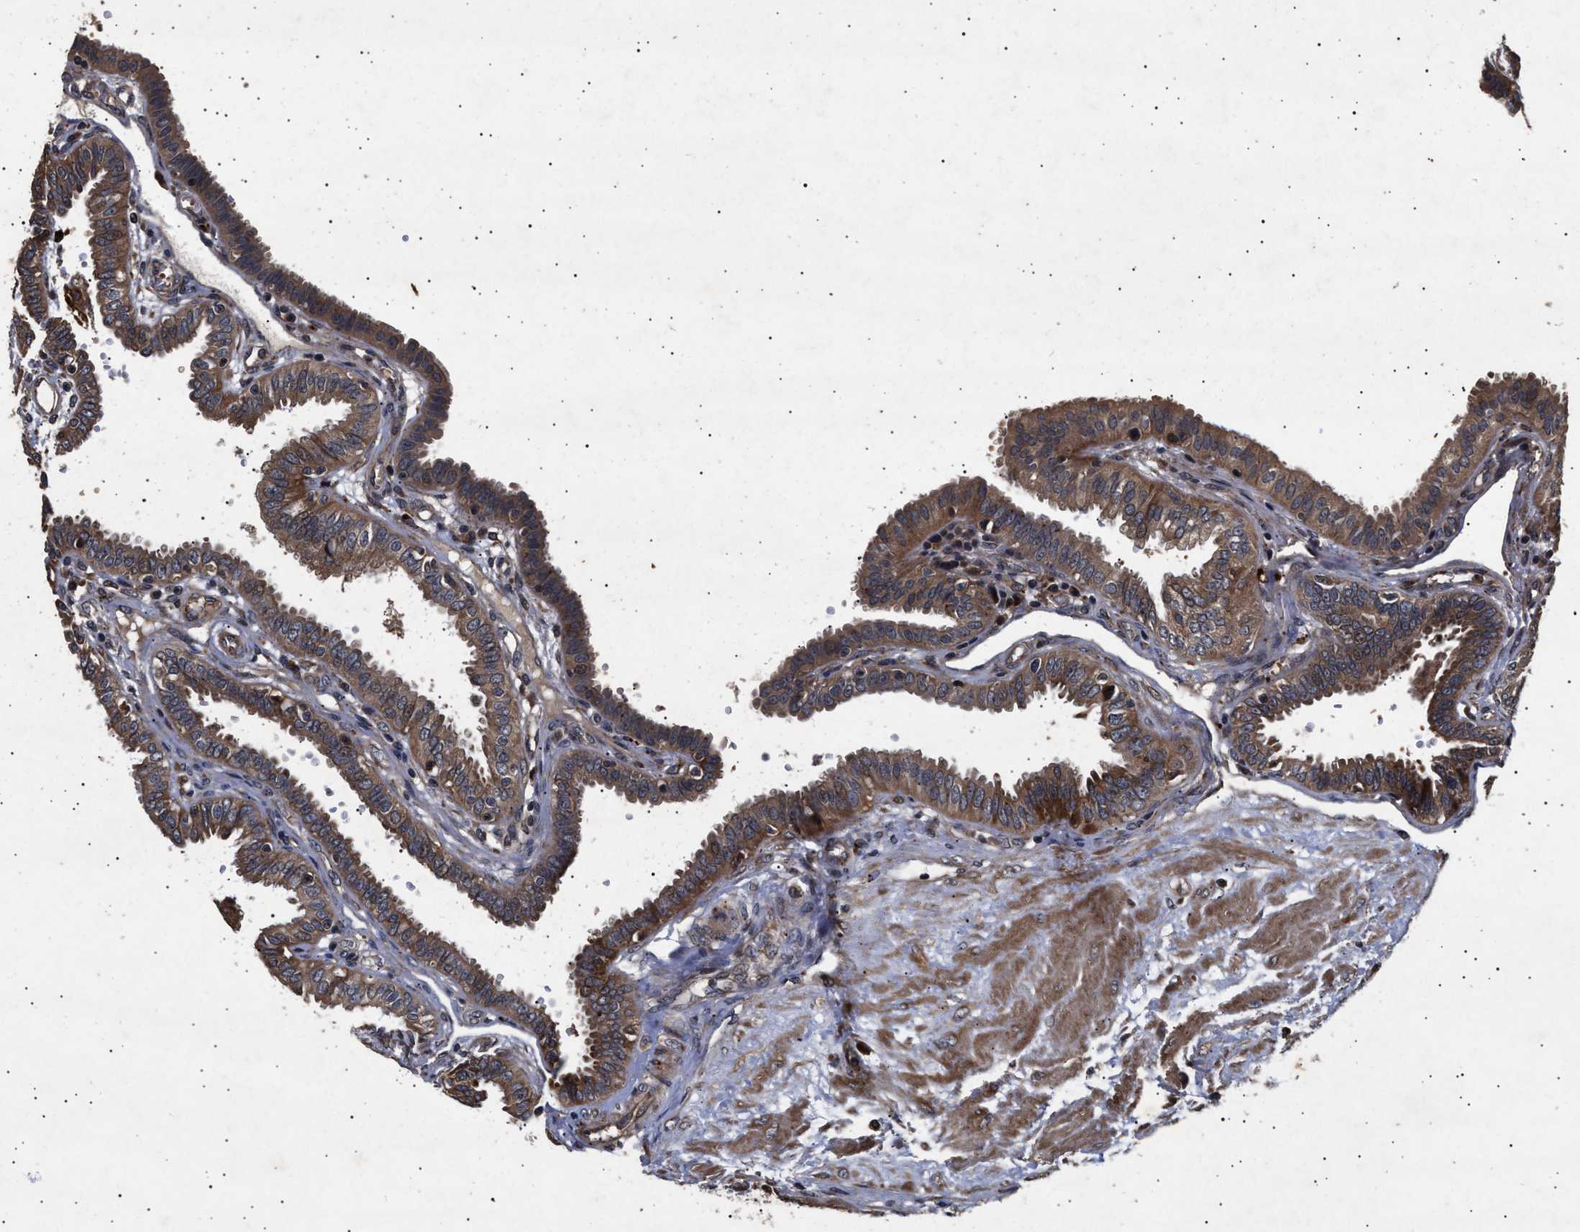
{"staining": {"intensity": "moderate", "quantity": ">75%", "location": "cytoplasmic/membranous"}, "tissue": "fallopian tube", "cell_type": "Glandular cells", "image_type": "normal", "snomed": [{"axis": "morphology", "description": "Normal tissue, NOS"}, {"axis": "topography", "description": "Fallopian tube"}, {"axis": "topography", "description": "Placenta"}], "caption": "An image showing moderate cytoplasmic/membranous expression in about >75% of glandular cells in benign fallopian tube, as visualized by brown immunohistochemical staining.", "gene": "ITGB5", "patient": {"sex": "female", "age": 32}}